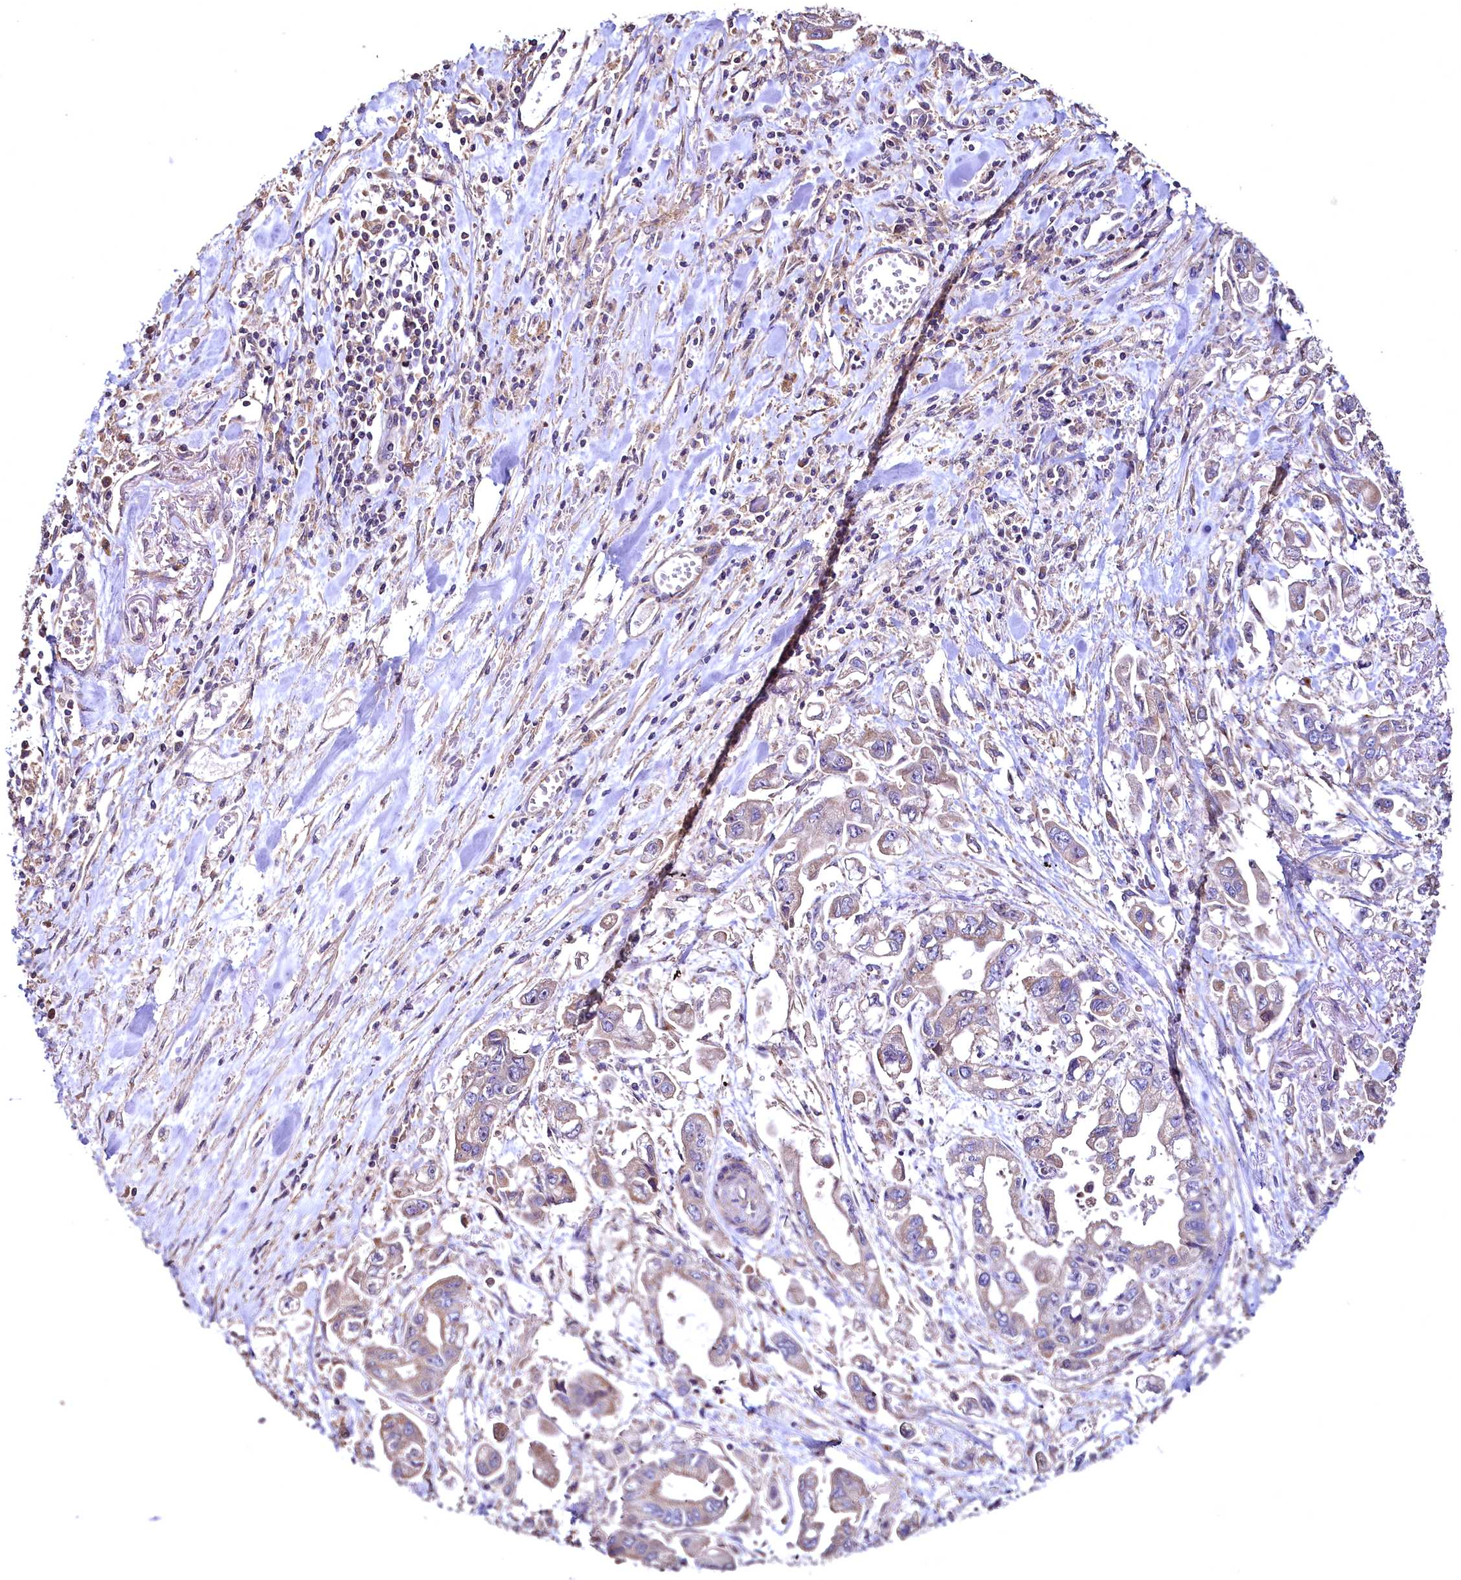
{"staining": {"intensity": "moderate", "quantity": ">75%", "location": "cytoplasmic/membranous"}, "tissue": "stomach cancer", "cell_type": "Tumor cells", "image_type": "cancer", "snomed": [{"axis": "morphology", "description": "Adenocarcinoma, NOS"}, {"axis": "topography", "description": "Stomach"}], "caption": "A micrograph showing moderate cytoplasmic/membranous positivity in about >75% of tumor cells in stomach cancer, as visualized by brown immunohistochemical staining.", "gene": "TBCEL", "patient": {"sex": "male", "age": 62}}